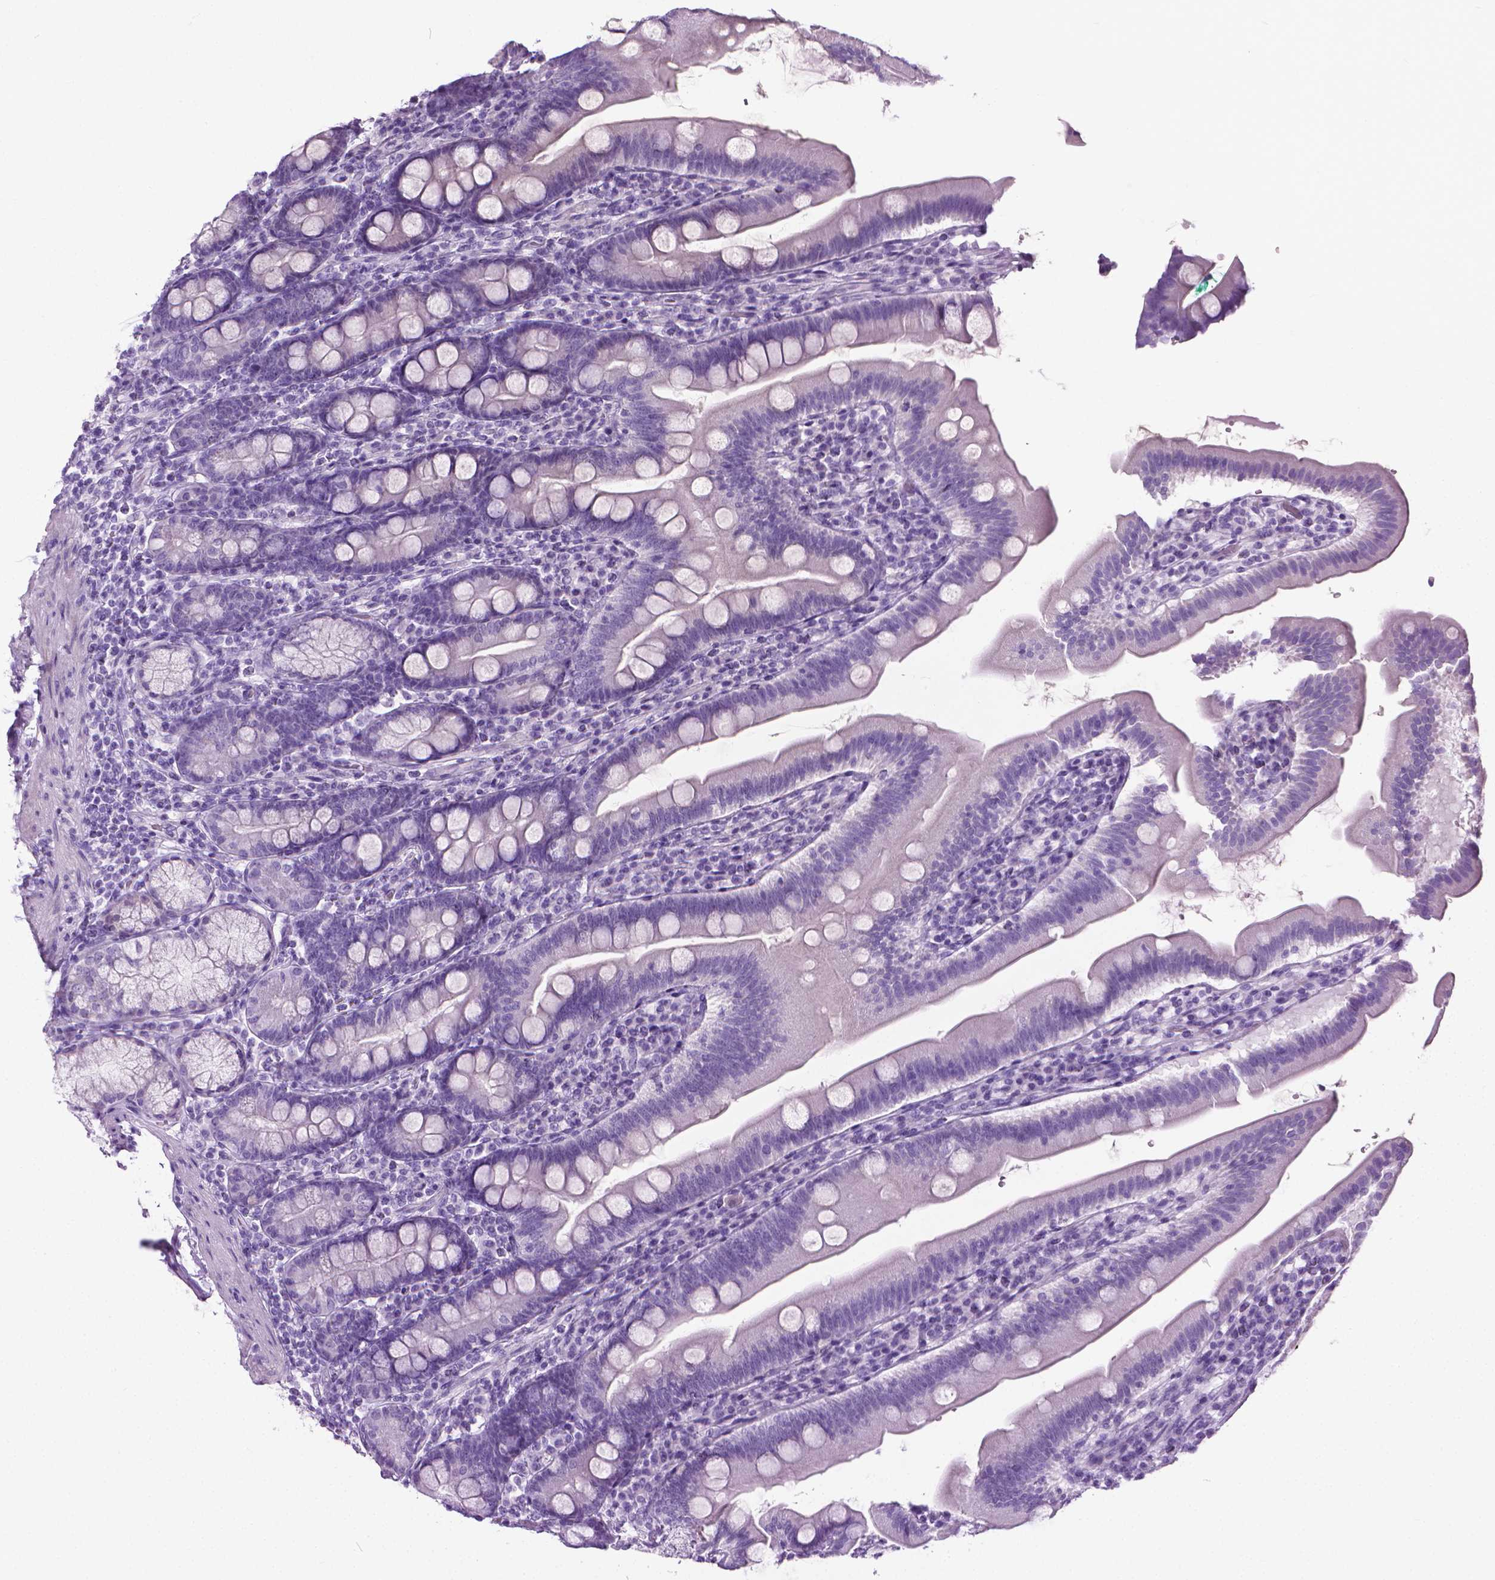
{"staining": {"intensity": "negative", "quantity": "none", "location": "none"}, "tissue": "duodenum", "cell_type": "Glandular cells", "image_type": "normal", "snomed": [{"axis": "morphology", "description": "Normal tissue, NOS"}, {"axis": "topography", "description": "Duodenum"}], "caption": "There is no significant staining in glandular cells of duodenum. The staining is performed using DAB brown chromogen with nuclei counter-stained in using hematoxylin.", "gene": "DNAI7", "patient": {"sex": "female", "age": 67}}